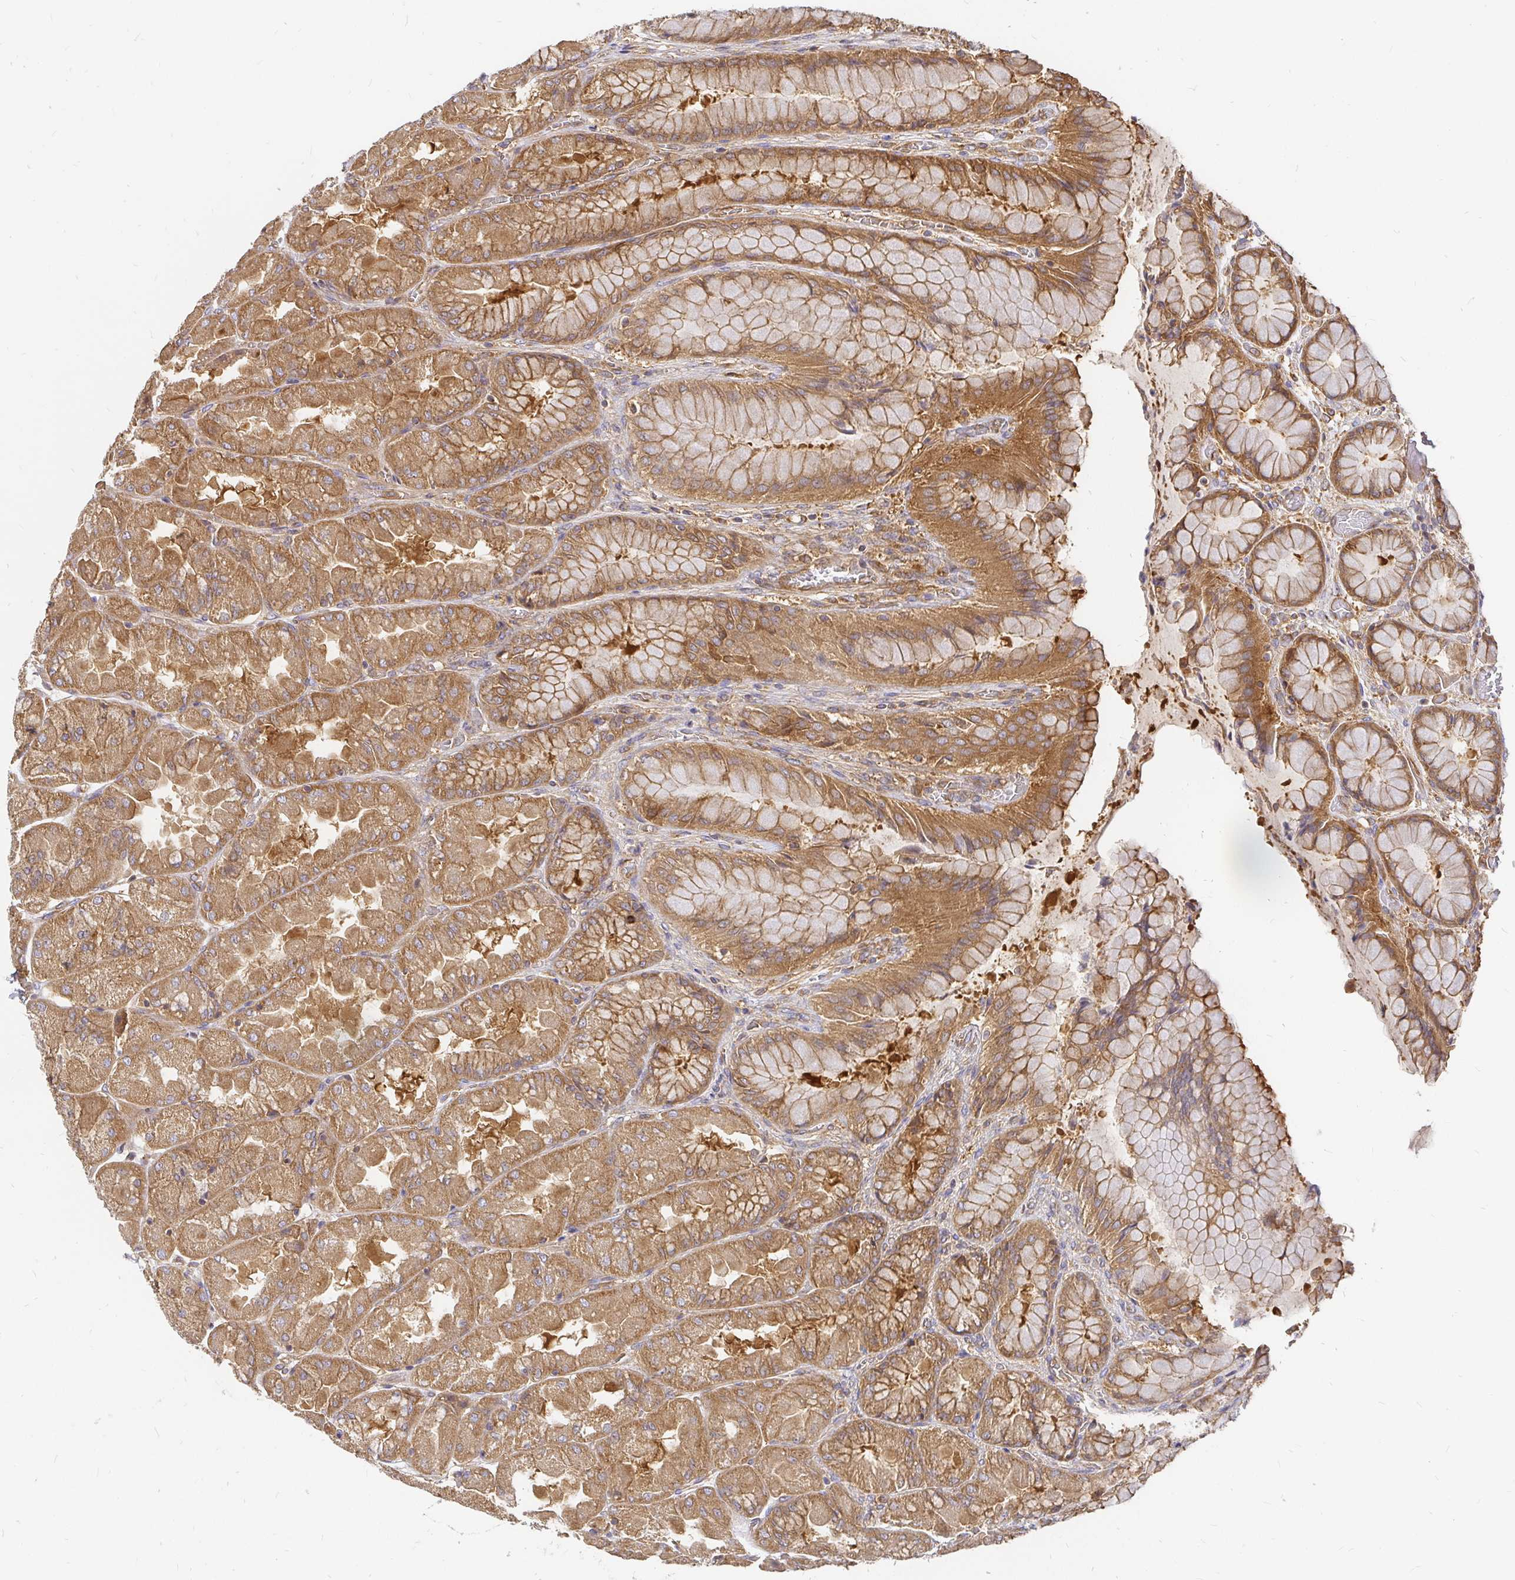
{"staining": {"intensity": "strong", "quantity": ">75%", "location": "cytoplasmic/membranous"}, "tissue": "stomach", "cell_type": "Glandular cells", "image_type": "normal", "snomed": [{"axis": "morphology", "description": "Normal tissue, NOS"}, {"axis": "topography", "description": "Stomach"}], "caption": "Protein expression by IHC shows strong cytoplasmic/membranous staining in about >75% of glandular cells in normal stomach. (Brightfield microscopy of DAB IHC at high magnification).", "gene": "KIF5B", "patient": {"sex": "female", "age": 61}}